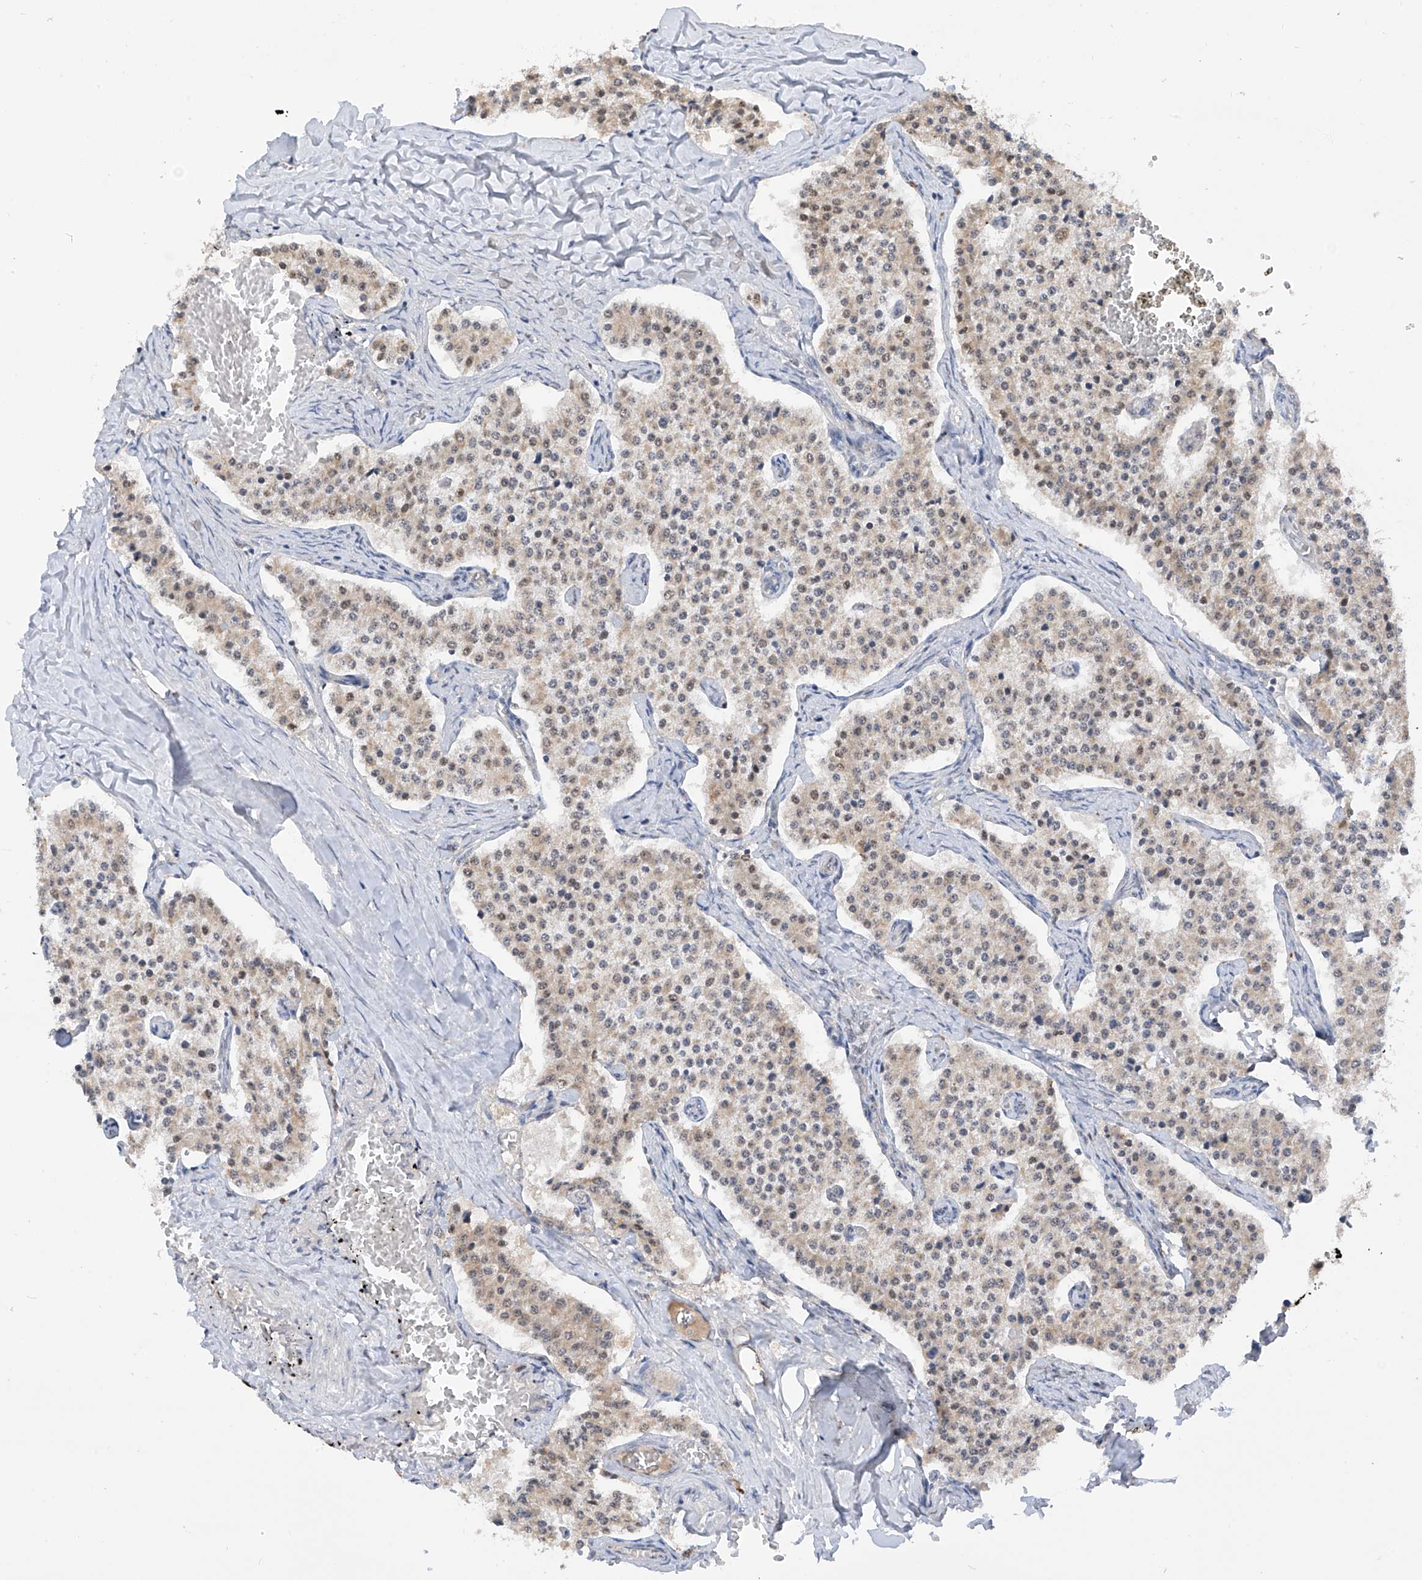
{"staining": {"intensity": "weak", "quantity": "25%-75%", "location": "cytoplasmic/membranous,nuclear"}, "tissue": "carcinoid", "cell_type": "Tumor cells", "image_type": "cancer", "snomed": [{"axis": "morphology", "description": "Carcinoid, malignant, NOS"}, {"axis": "topography", "description": "Colon"}], "caption": "A high-resolution image shows IHC staining of carcinoid, which demonstrates weak cytoplasmic/membranous and nuclear positivity in about 25%-75% of tumor cells.", "gene": "RPAIN", "patient": {"sex": "female", "age": 52}}